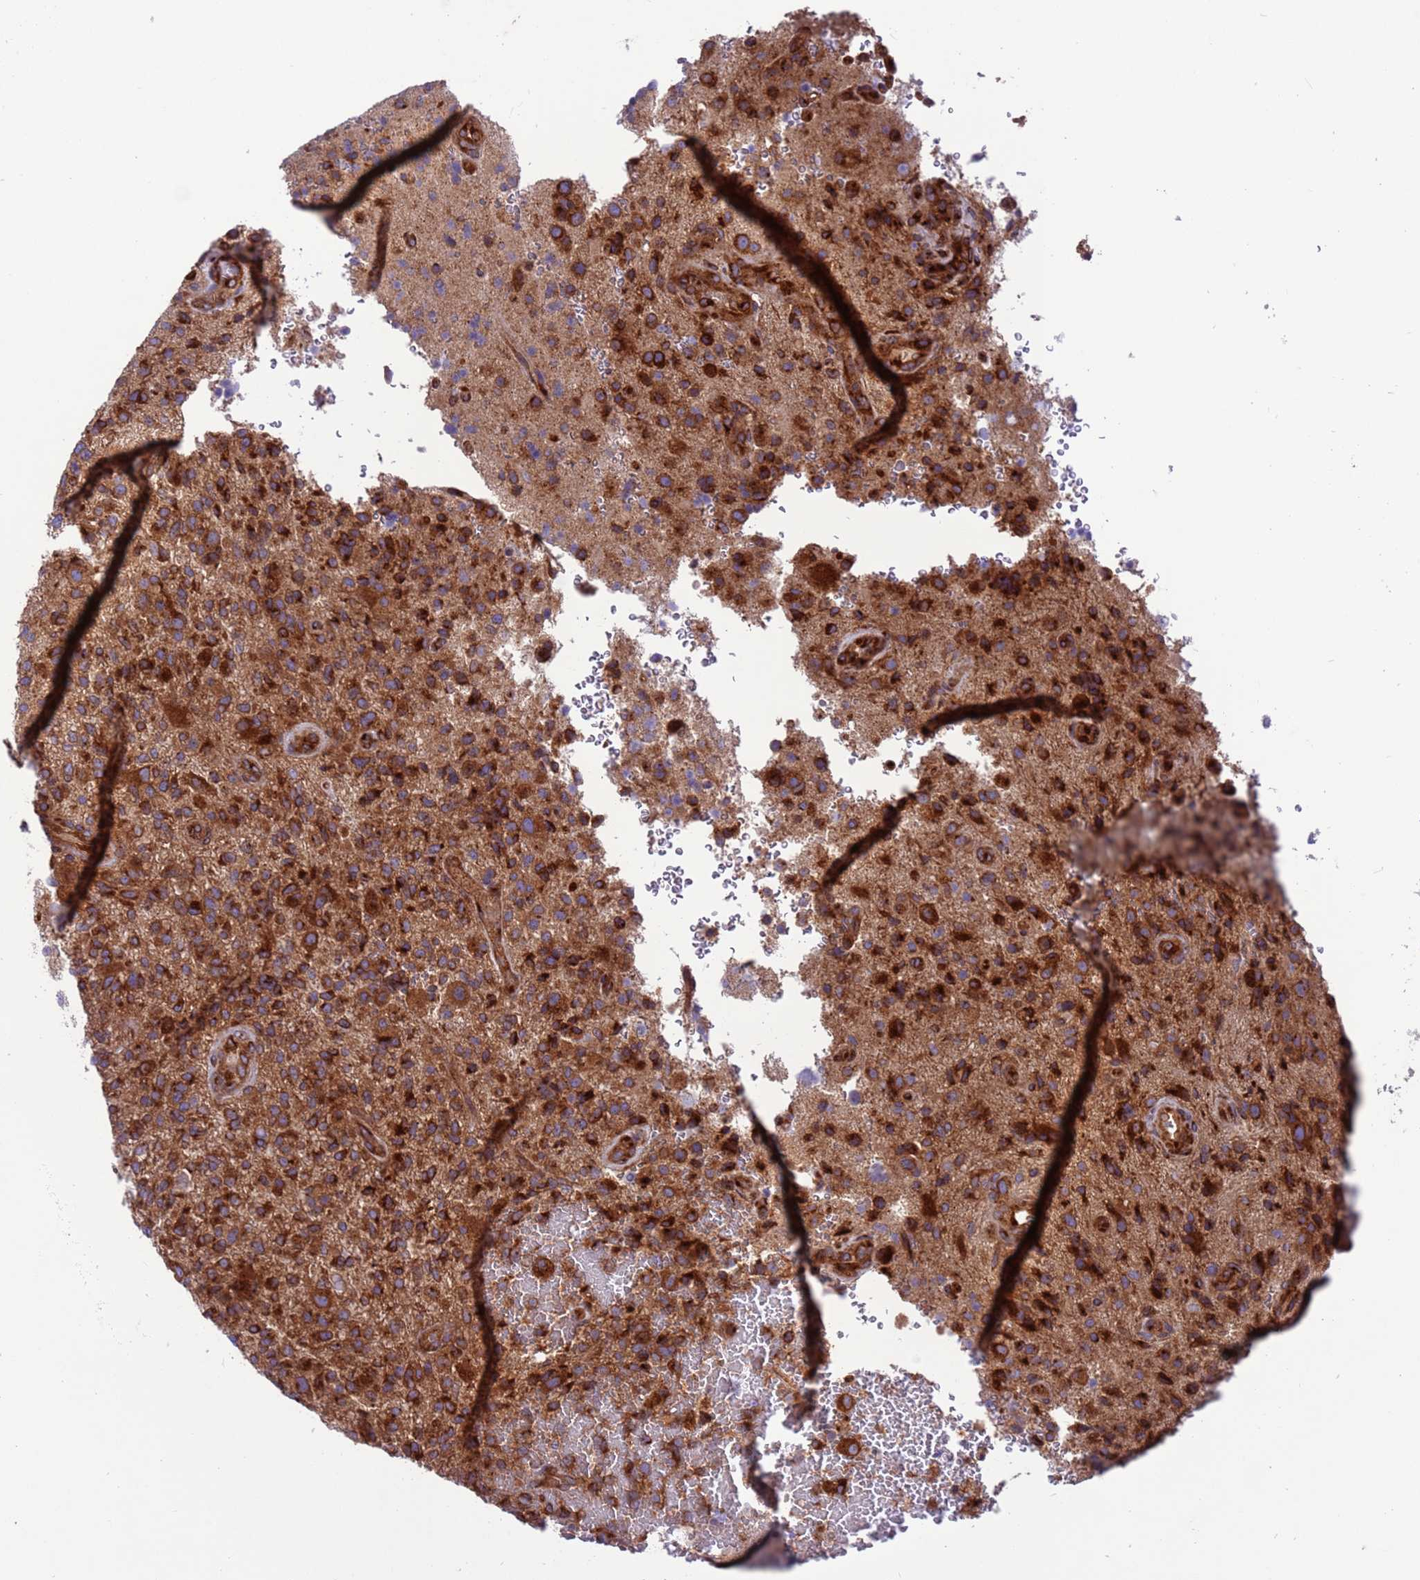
{"staining": {"intensity": "strong", "quantity": ">75%", "location": "cytoplasmic/membranous"}, "tissue": "glioma", "cell_type": "Tumor cells", "image_type": "cancer", "snomed": [{"axis": "morphology", "description": "Glioma, malignant, High grade"}, {"axis": "topography", "description": "Brain"}], "caption": "High-power microscopy captured an immunohistochemistry image of high-grade glioma (malignant), revealing strong cytoplasmic/membranous positivity in about >75% of tumor cells.", "gene": "ZC3HAV1", "patient": {"sex": "male", "age": 47}}